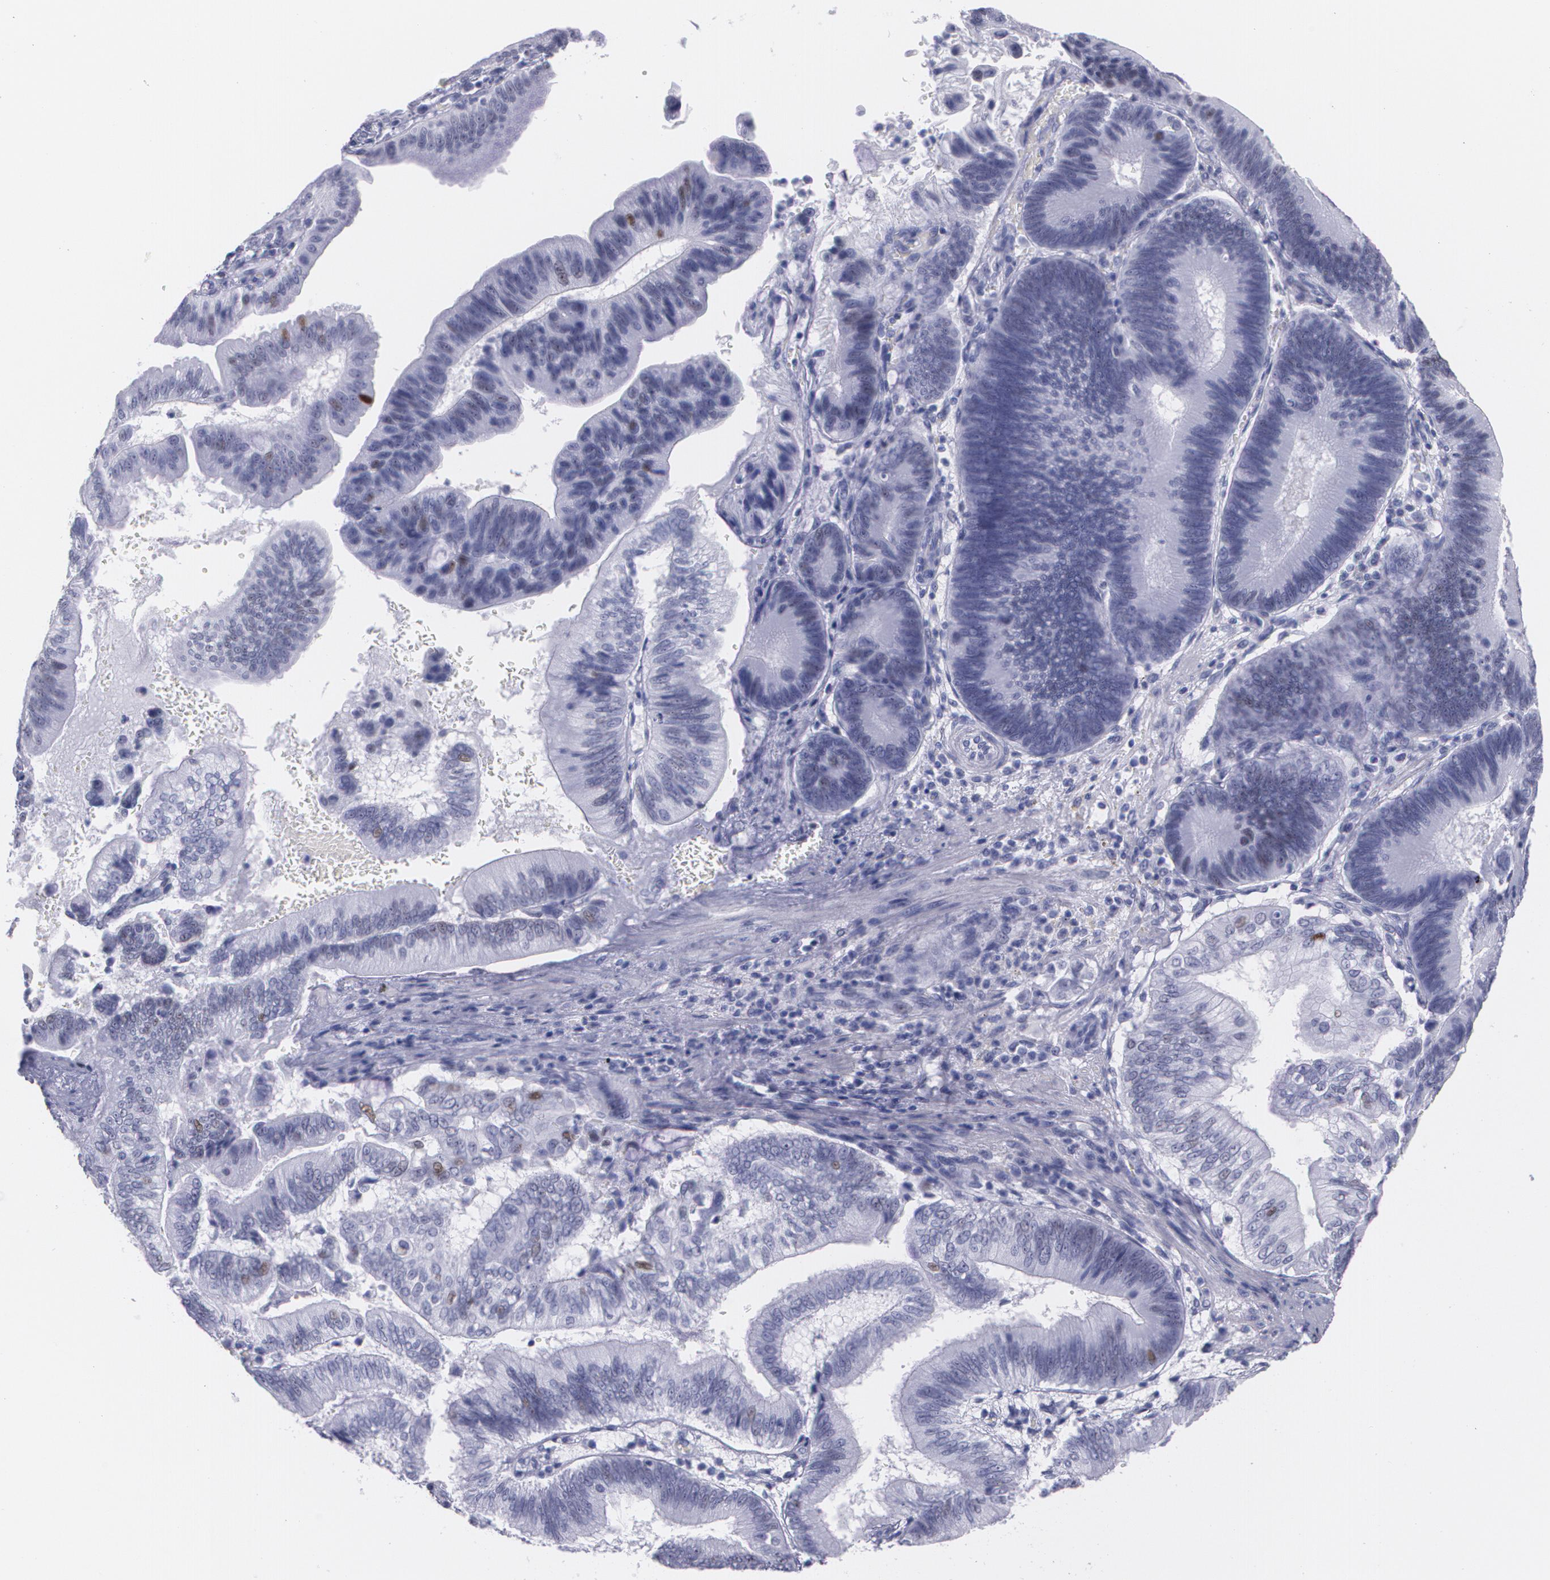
{"staining": {"intensity": "moderate", "quantity": "<25%", "location": "nuclear"}, "tissue": "pancreatic cancer", "cell_type": "Tumor cells", "image_type": "cancer", "snomed": [{"axis": "morphology", "description": "Adenocarcinoma, NOS"}, {"axis": "topography", "description": "Pancreas"}], "caption": "A brown stain labels moderate nuclear staining of a protein in human pancreatic cancer (adenocarcinoma) tumor cells.", "gene": "TP53", "patient": {"sex": "male", "age": 82}}